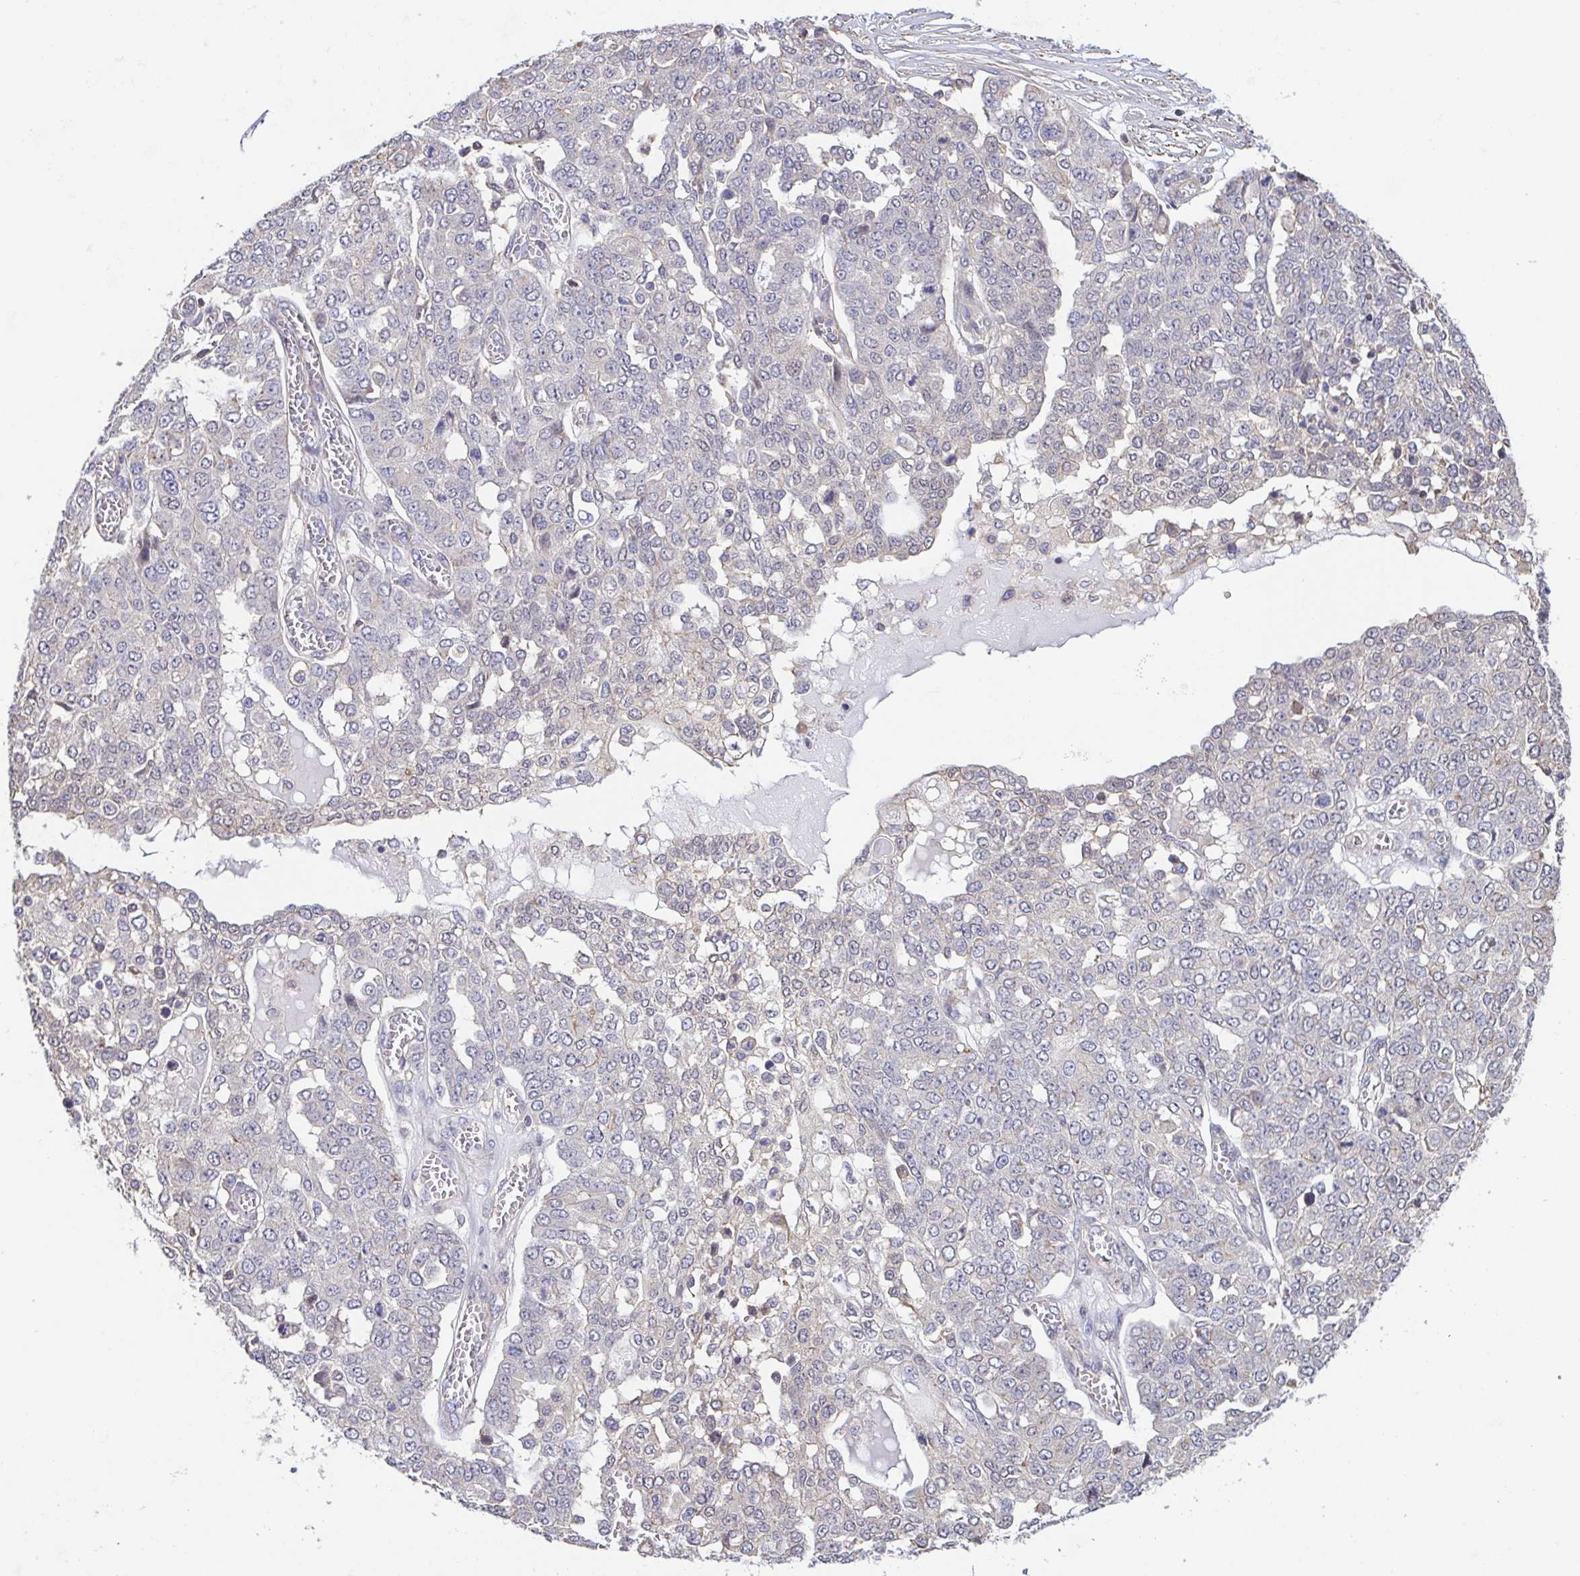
{"staining": {"intensity": "negative", "quantity": "none", "location": "none"}, "tissue": "ovarian cancer", "cell_type": "Tumor cells", "image_type": "cancer", "snomed": [{"axis": "morphology", "description": "Cystadenocarcinoma, serous, NOS"}, {"axis": "topography", "description": "Soft tissue"}, {"axis": "topography", "description": "Ovary"}], "caption": "DAB (3,3'-diaminobenzidine) immunohistochemical staining of human ovarian cancer demonstrates no significant staining in tumor cells. (DAB immunohistochemistry visualized using brightfield microscopy, high magnification).", "gene": "PREPL", "patient": {"sex": "female", "age": 57}}